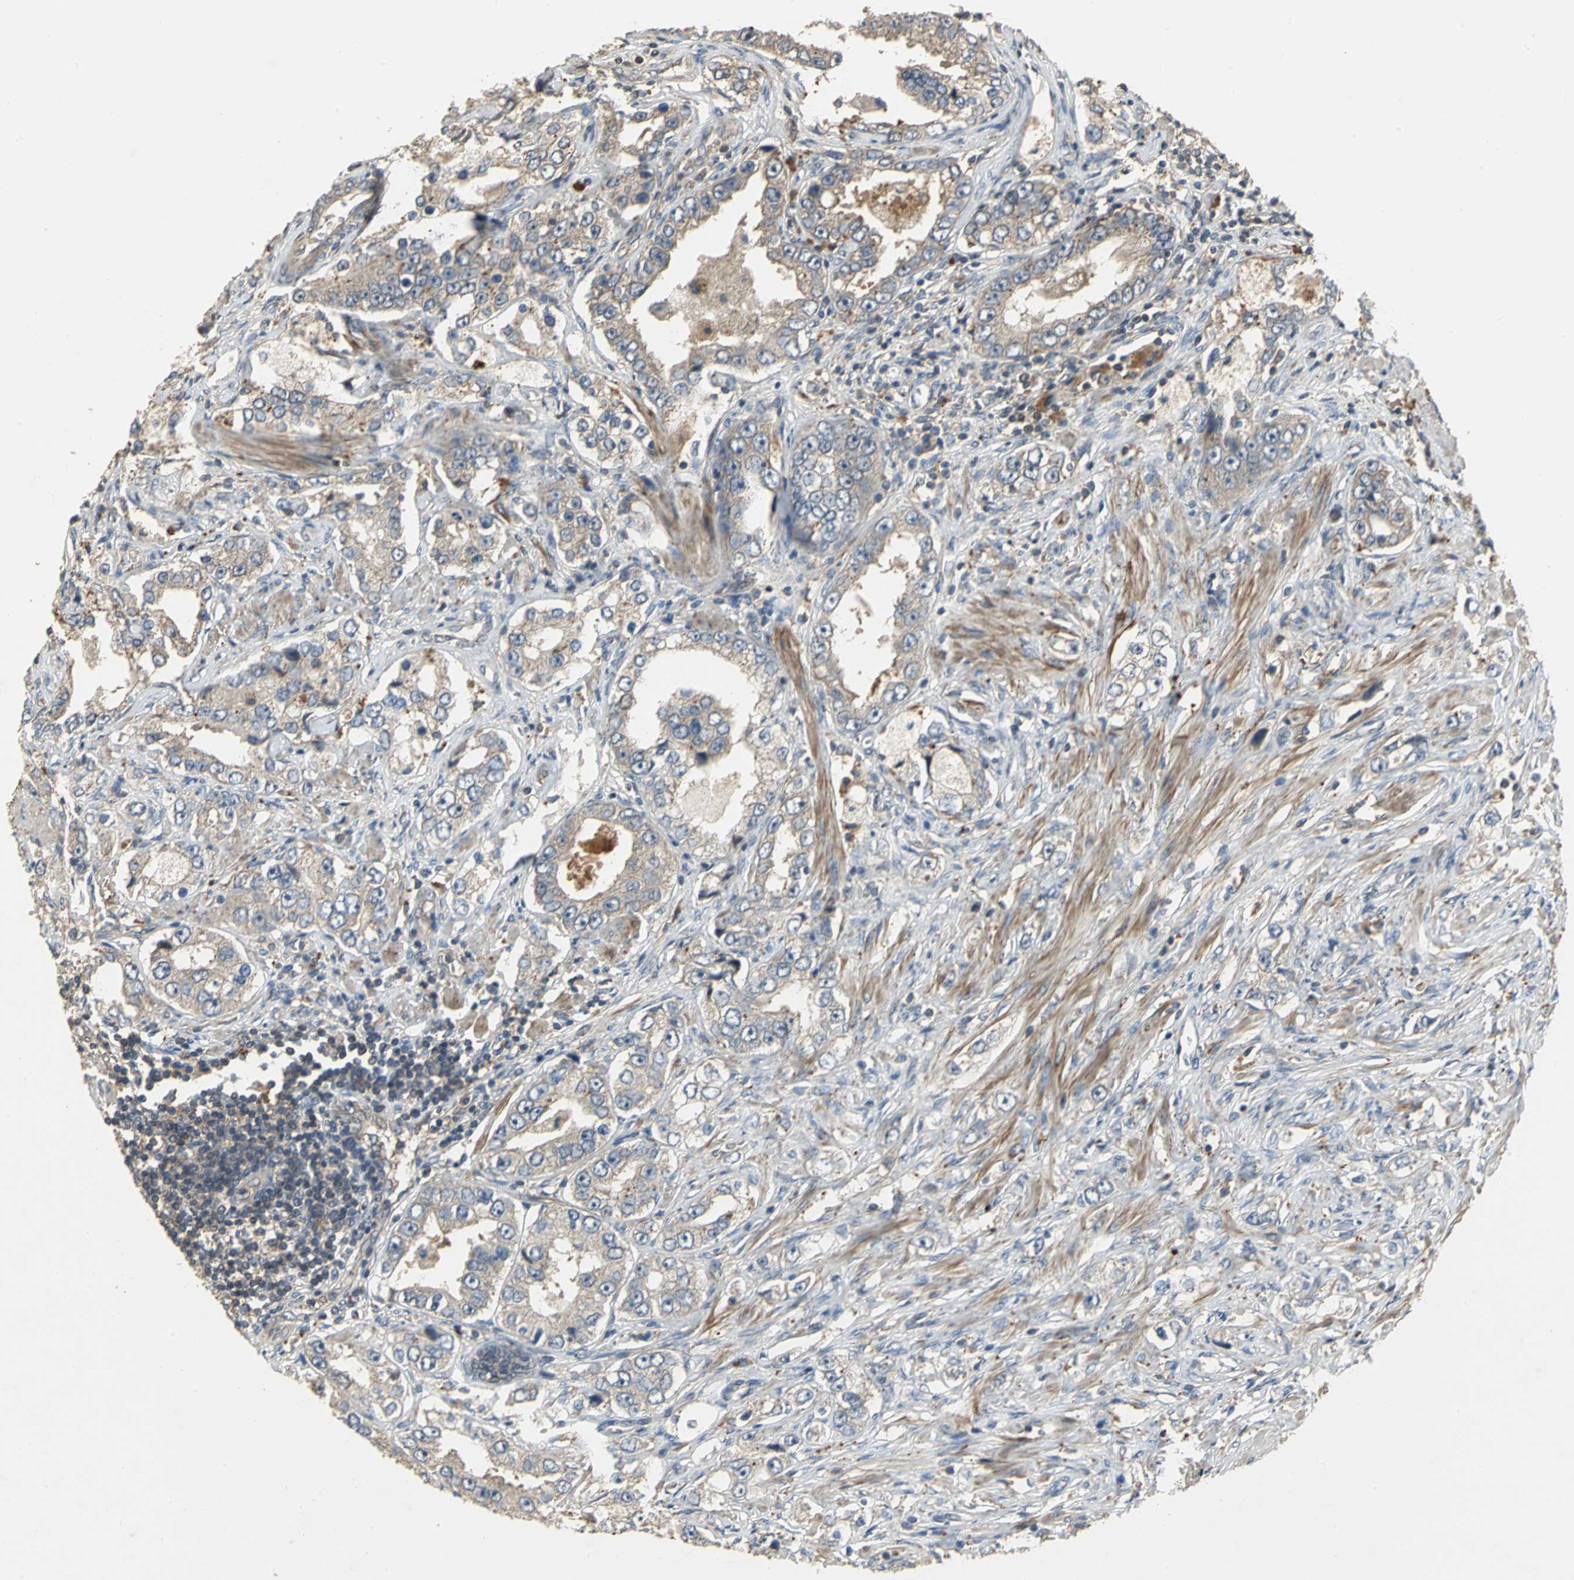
{"staining": {"intensity": "moderate", "quantity": ">75%", "location": "cytoplasmic/membranous"}, "tissue": "prostate cancer", "cell_type": "Tumor cells", "image_type": "cancer", "snomed": [{"axis": "morphology", "description": "Adenocarcinoma, High grade"}, {"axis": "topography", "description": "Prostate"}], "caption": "Protein expression analysis of human adenocarcinoma (high-grade) (prostate) reveals moderate cytoplasmic/membranous expression in about >75% of tumor cells. (Stains: DAB (3,3'-diaminobenzidine) in brown, nuclei in blue, Microscopy: brightfield microscopy at high magnification).", "gene": "MET", "patient": {"sex": "male", "age": 63}}